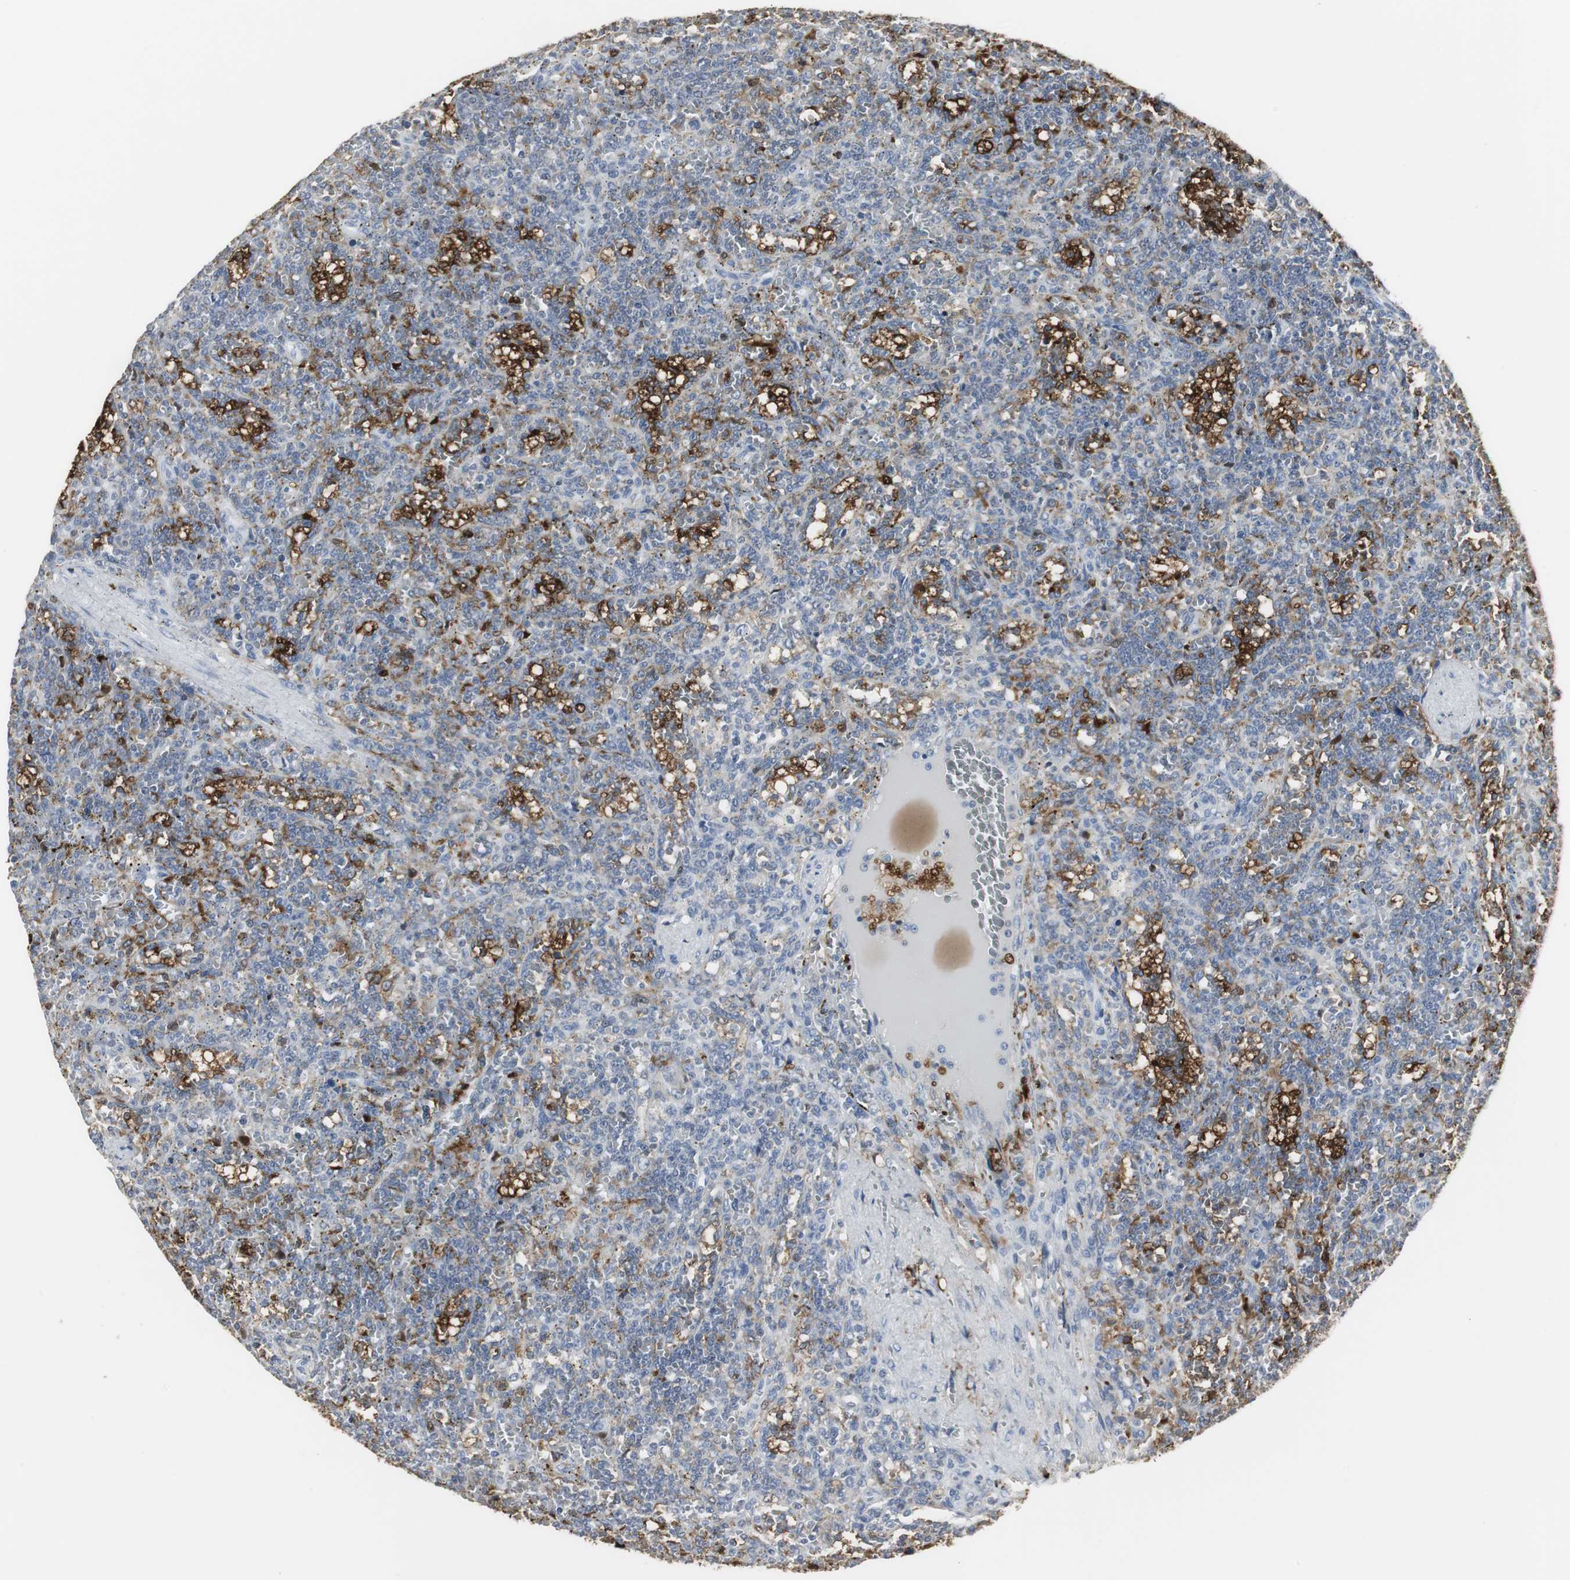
{"staining": {"intensity": "negative", "quantity": "none", "location": "none"}, "tissue": "lymphoma", "cell_type": "Tumor cells", "image_type": "cancer", "snomed": [{"axis": "morphology", "description": "Malignant lymphoma, non-Hodgkin's type, Low grade"}, {"axis": "topography", "description": "Spleen"}], "caption": "Tumor cells are negative for protein expression in human lymphoma. (DAB (3,3'-diaminobenzidine) IHC, high magnification).", "gene": "PI15", "patient": {"sex": "male", "age": 73}}